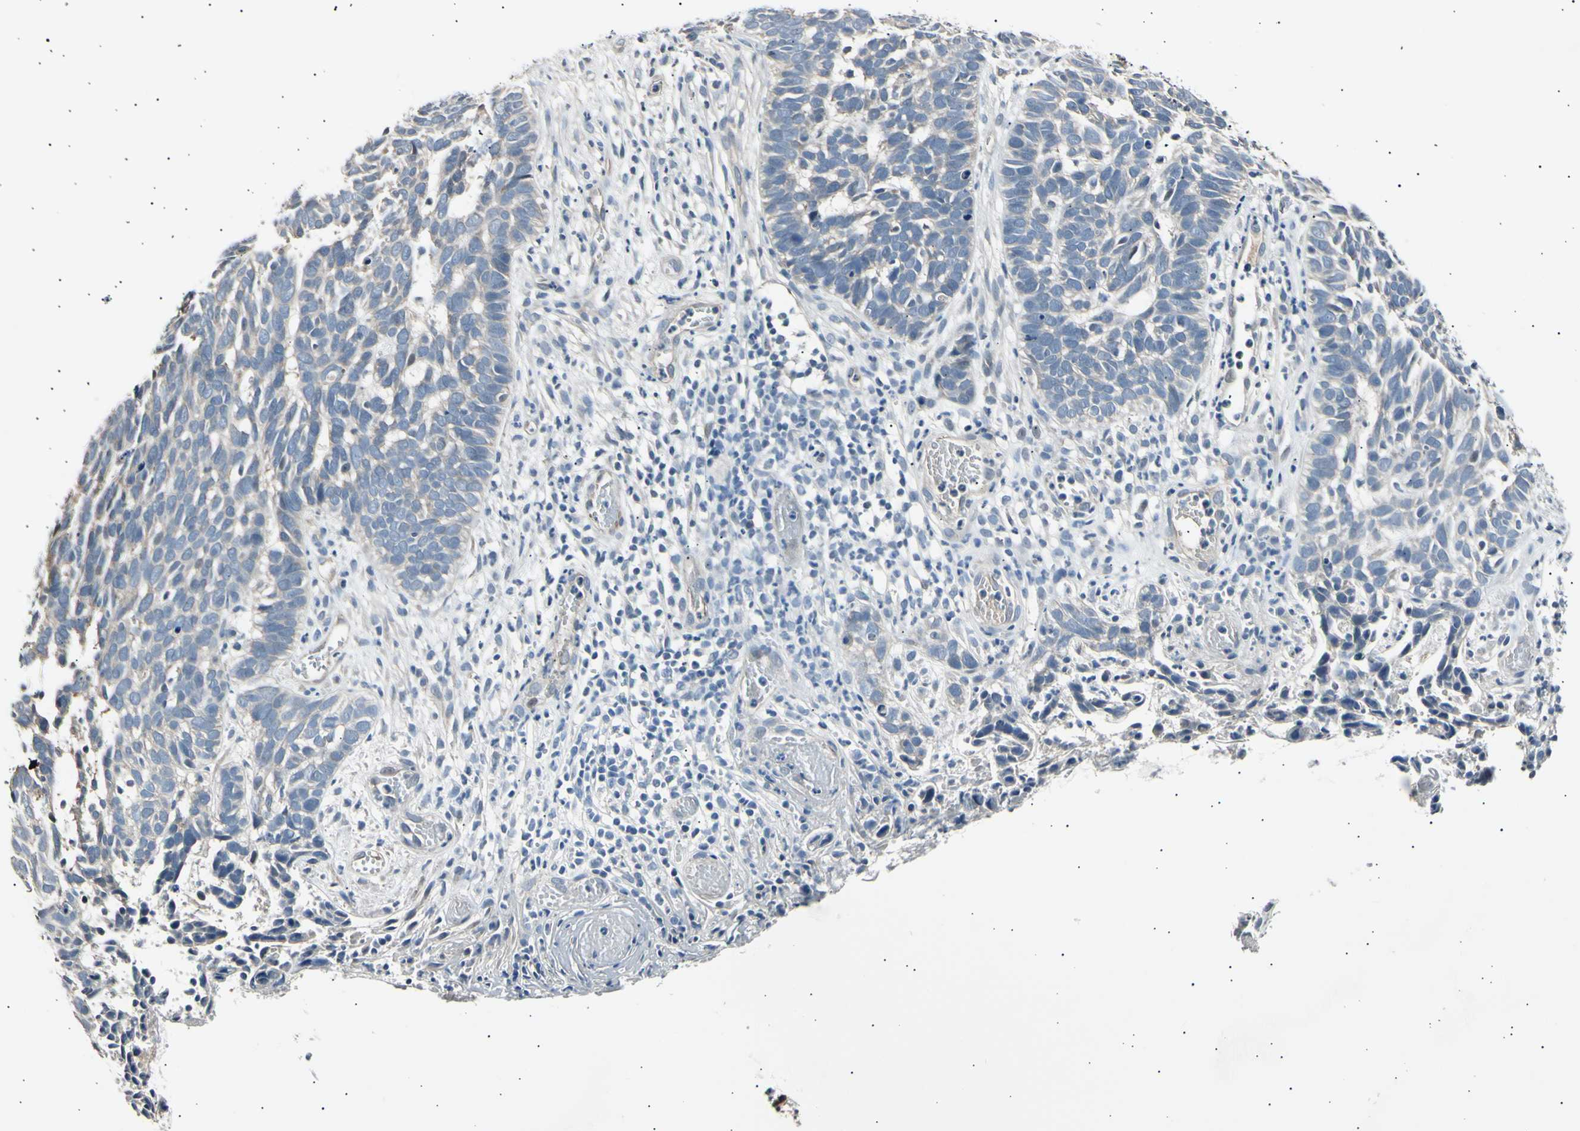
{"staining": {"intensity": "negative", "quantity": "none", "location": "none"}, "tissue": "skin cancer", "cell_type": "Tumor cells", "image_type": "cancer", "snomed": [{"axis": "morphology", "description": "Basal cell carcinoma"}, {"axis": "topography", "description": "Skin"}], "caption": "A high-resolution histopathology image shows immunohistochemistry staining of skin cancer (basal cell carcinoma), which reveals no significant positivity in tumor cells.", "gene": "AK1", "patient": {"sex": "male", "age": 87}}